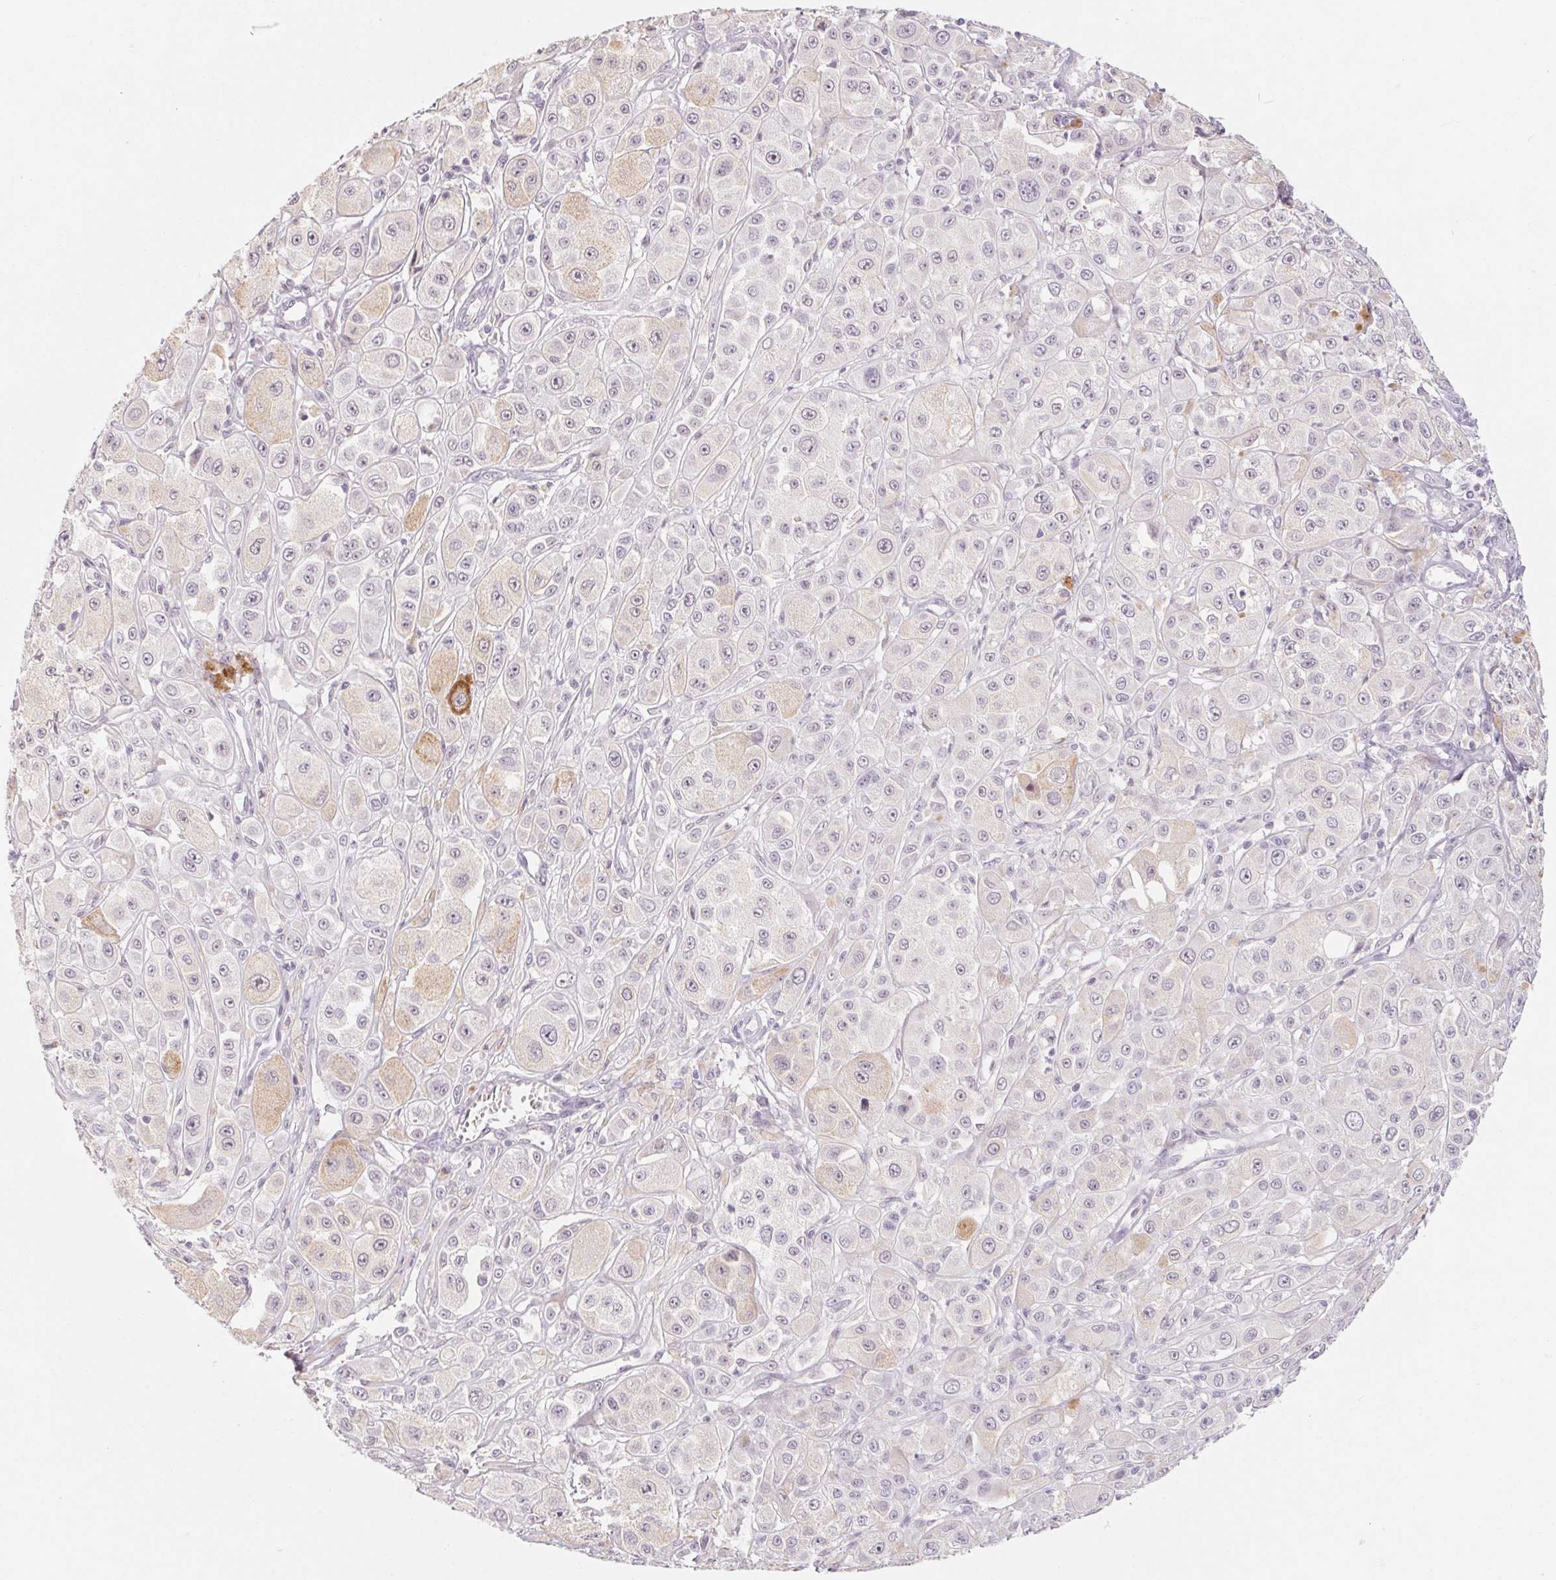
{"staining": {"intensity": "negative", "quantity": "none", "location": "none"}, "tissue": "melanoma", "cell_type": "Tumor cells", "image_type": "cancer", "snomed": [{"axis": "morphology", "description": "Malignant melanoma, NOS"}, {"axis": "topography", "description": "Skin"}], "caption": "This is an IHC image of malignant melanoma. There is no staining in tumor cells.", "gene": "CAPZA3", "patient": {"sex": "male", "age": 67}}